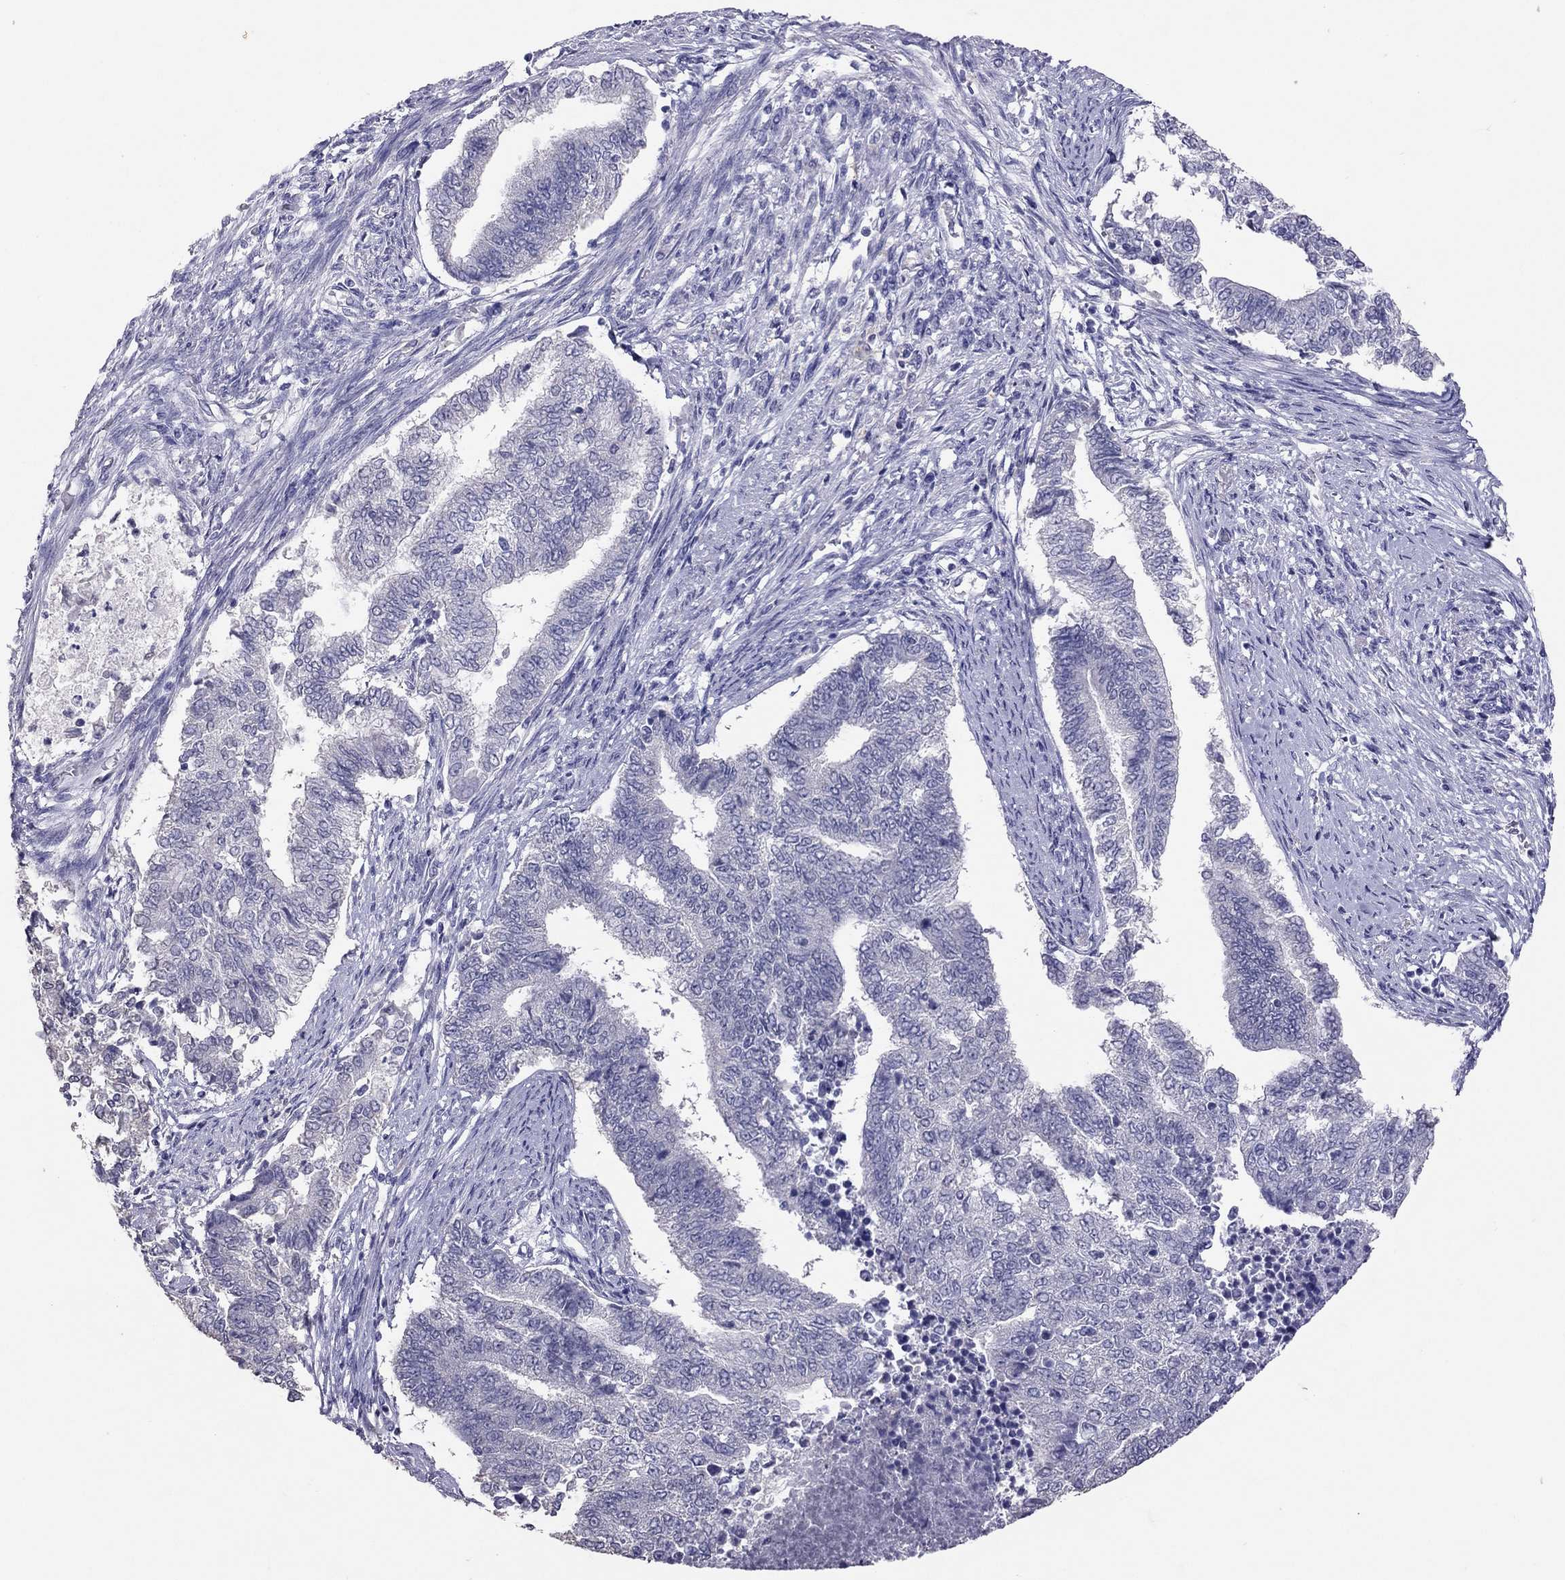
{"staining": {"intensity": "negative", "quantity": "none", "location": "none"}, "tissue": "endometrial cancer", "cell_type": "Tumor cells", "image_type": "cancer", "snomed": [{"axis": "morphology", "description": "Adenocarcinoma, NOS"}, {"axis": "topography", "description": "Endometrium"}], "caption": "Immunohistochemistry of endometrial cancer exhibits no staining in tumor cells.", "gene": "PSMB11", "patient": {"sex": "female", "age": 65}}